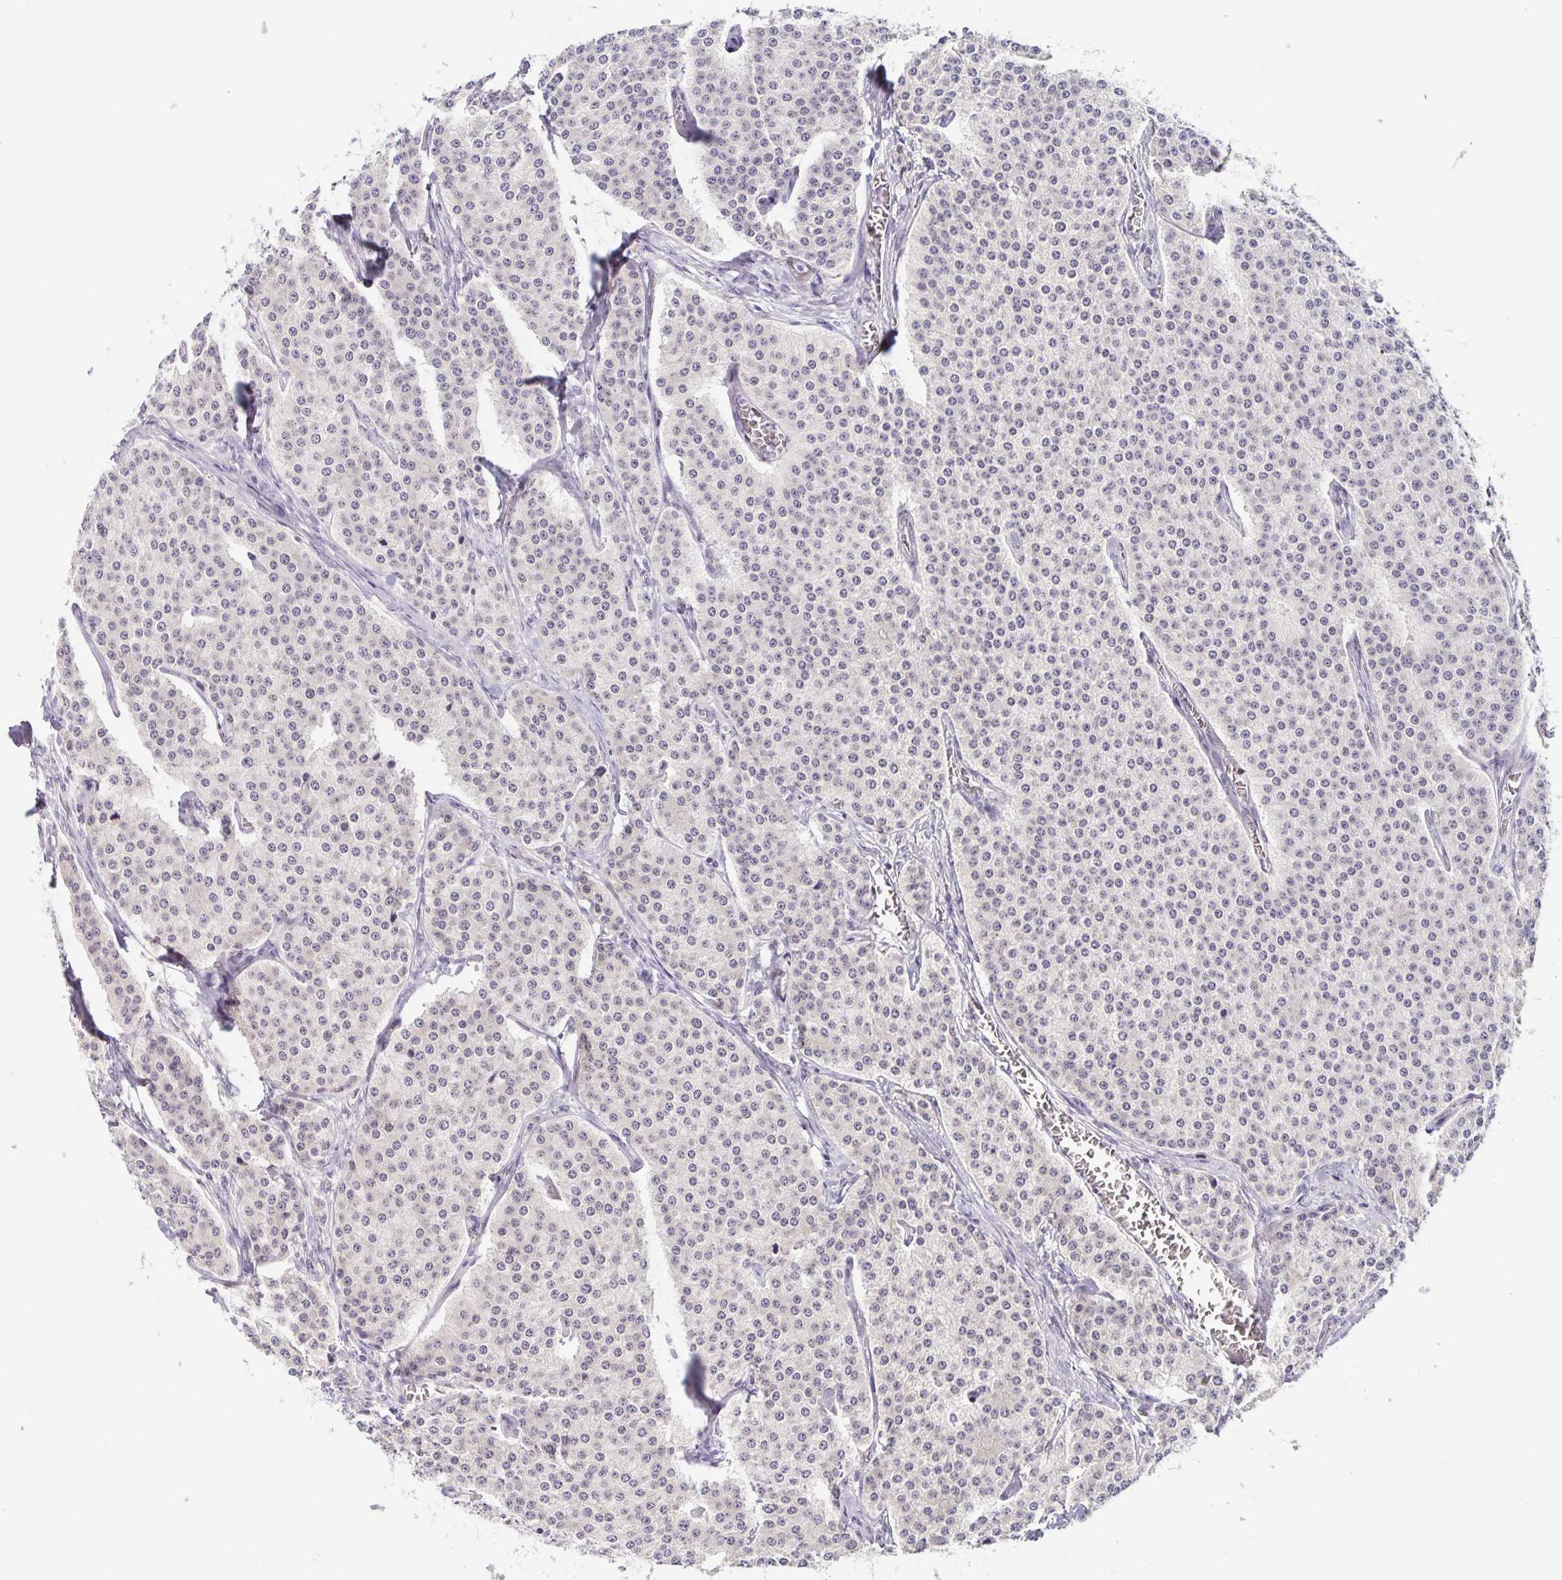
{"staining": {"intensity": "negative", "quantity": "none", "location": "none"}, "tissue": "carcinoid", "cell_type": "Tumor cells", "image_type": "cancer", "snomed": [{"axis": "morphology", "description": "Carcinoid, malignant, NOS"}, {"axis": "topography", "description": "Small intestine"}], "caption": "Immunohistochemical staining of human carcinoid demonstrates no significant expression in tumor cells.", "gene": "SYNE2", "patient": {"sex": "female", "age": 64}}